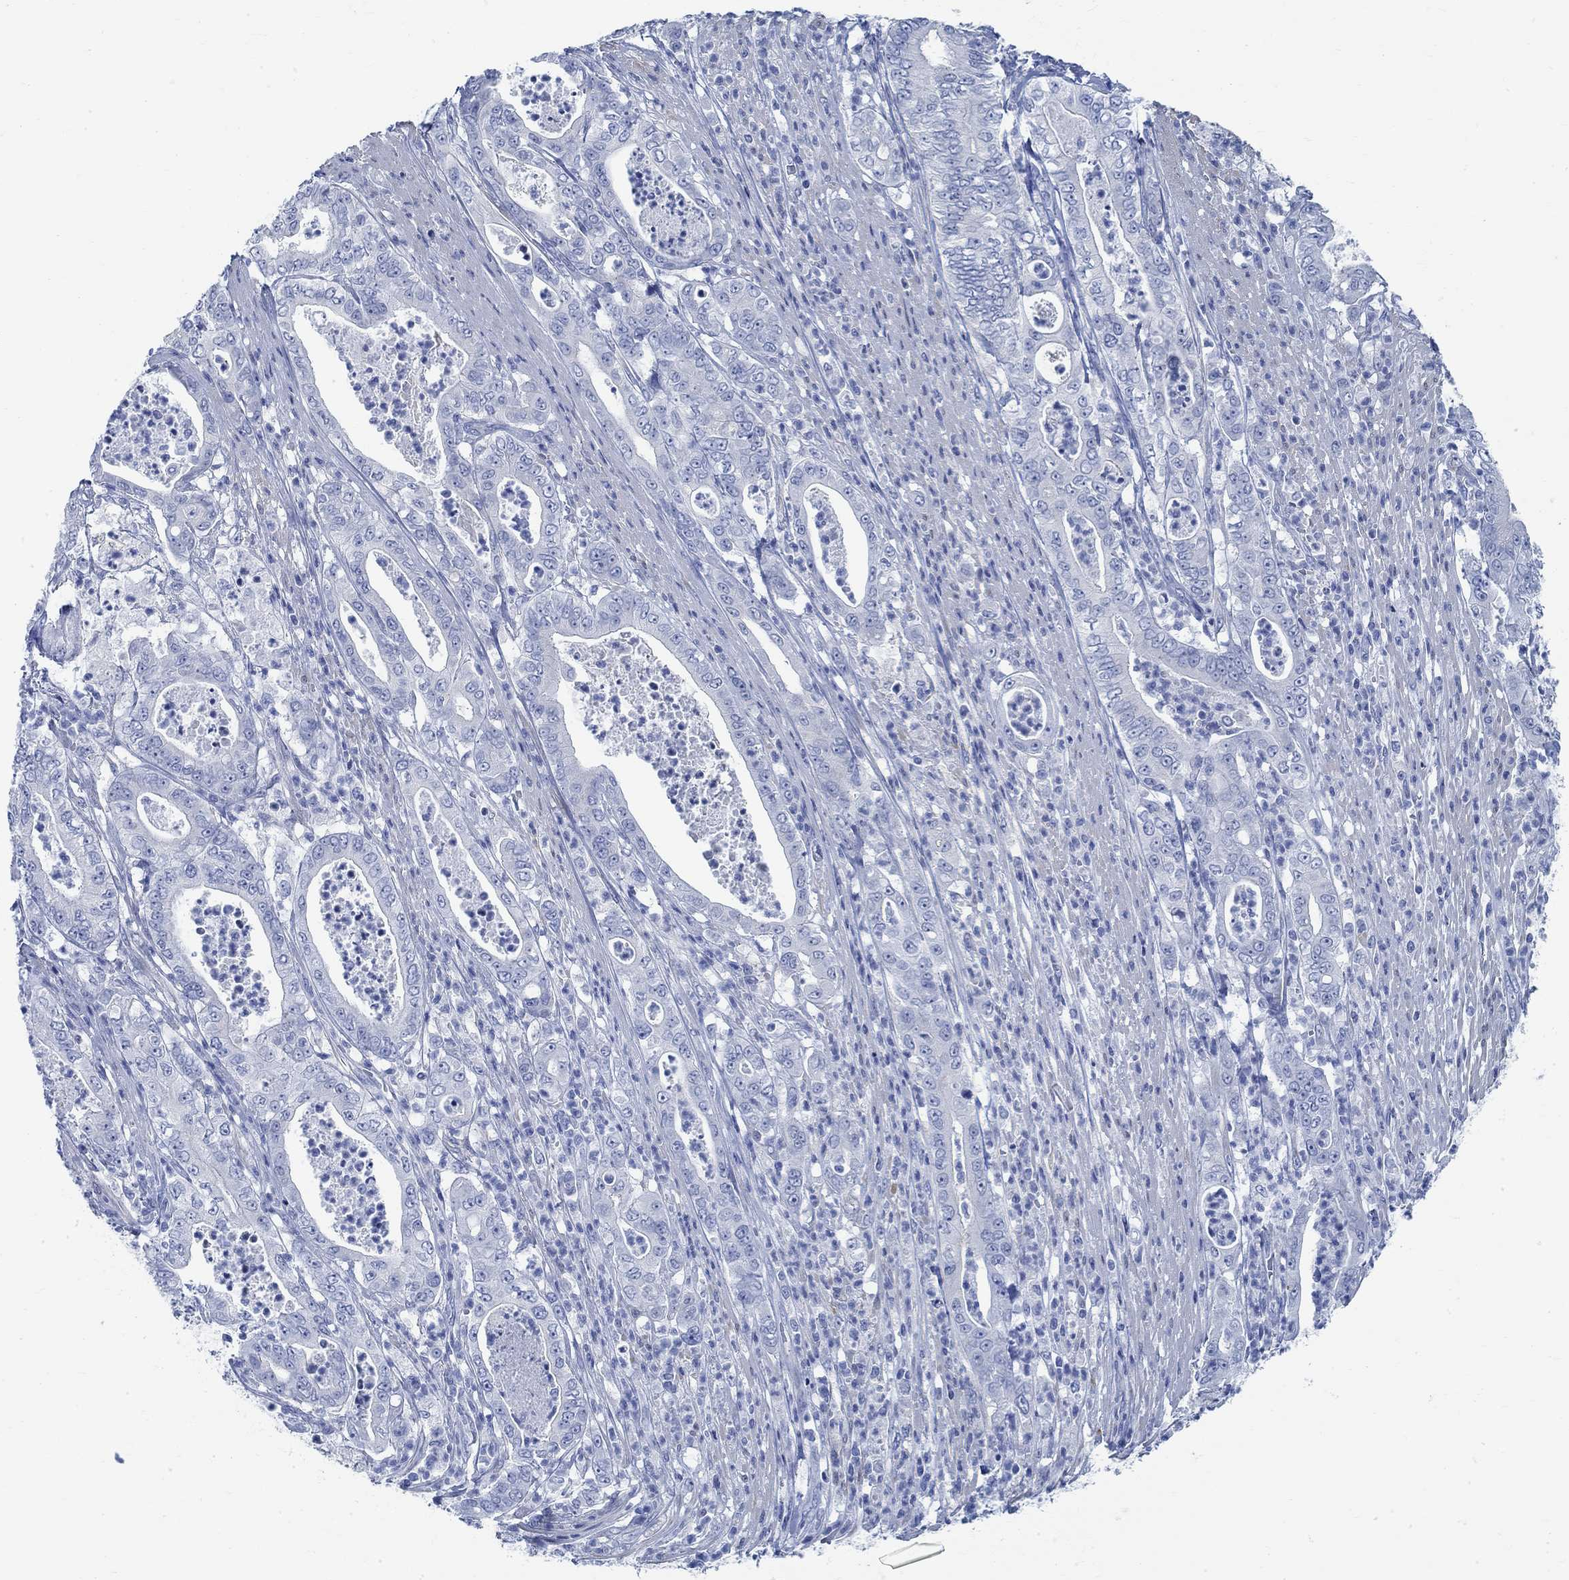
{"staining": {"intensity": "negative", "quantity": "none", "location": "none"}, "tissue": "pancreatic cancer", "cell_type": "Tumor cells", "image_type": "cancer", "snomed": [{"axis": "morphology", "description": "Adenocarcinoma, NOS"}, {"axis": "topography", "description": "Pancreas"}], "caption": "Immunohistochemistry (IHC) micrograph of human pancreatic adenocarcinoma stained for a protein (brown), which demonstrates no positivity in tumor cells.", "gene": "RBM20", "patient": {"sex": "male", "age": 71}}